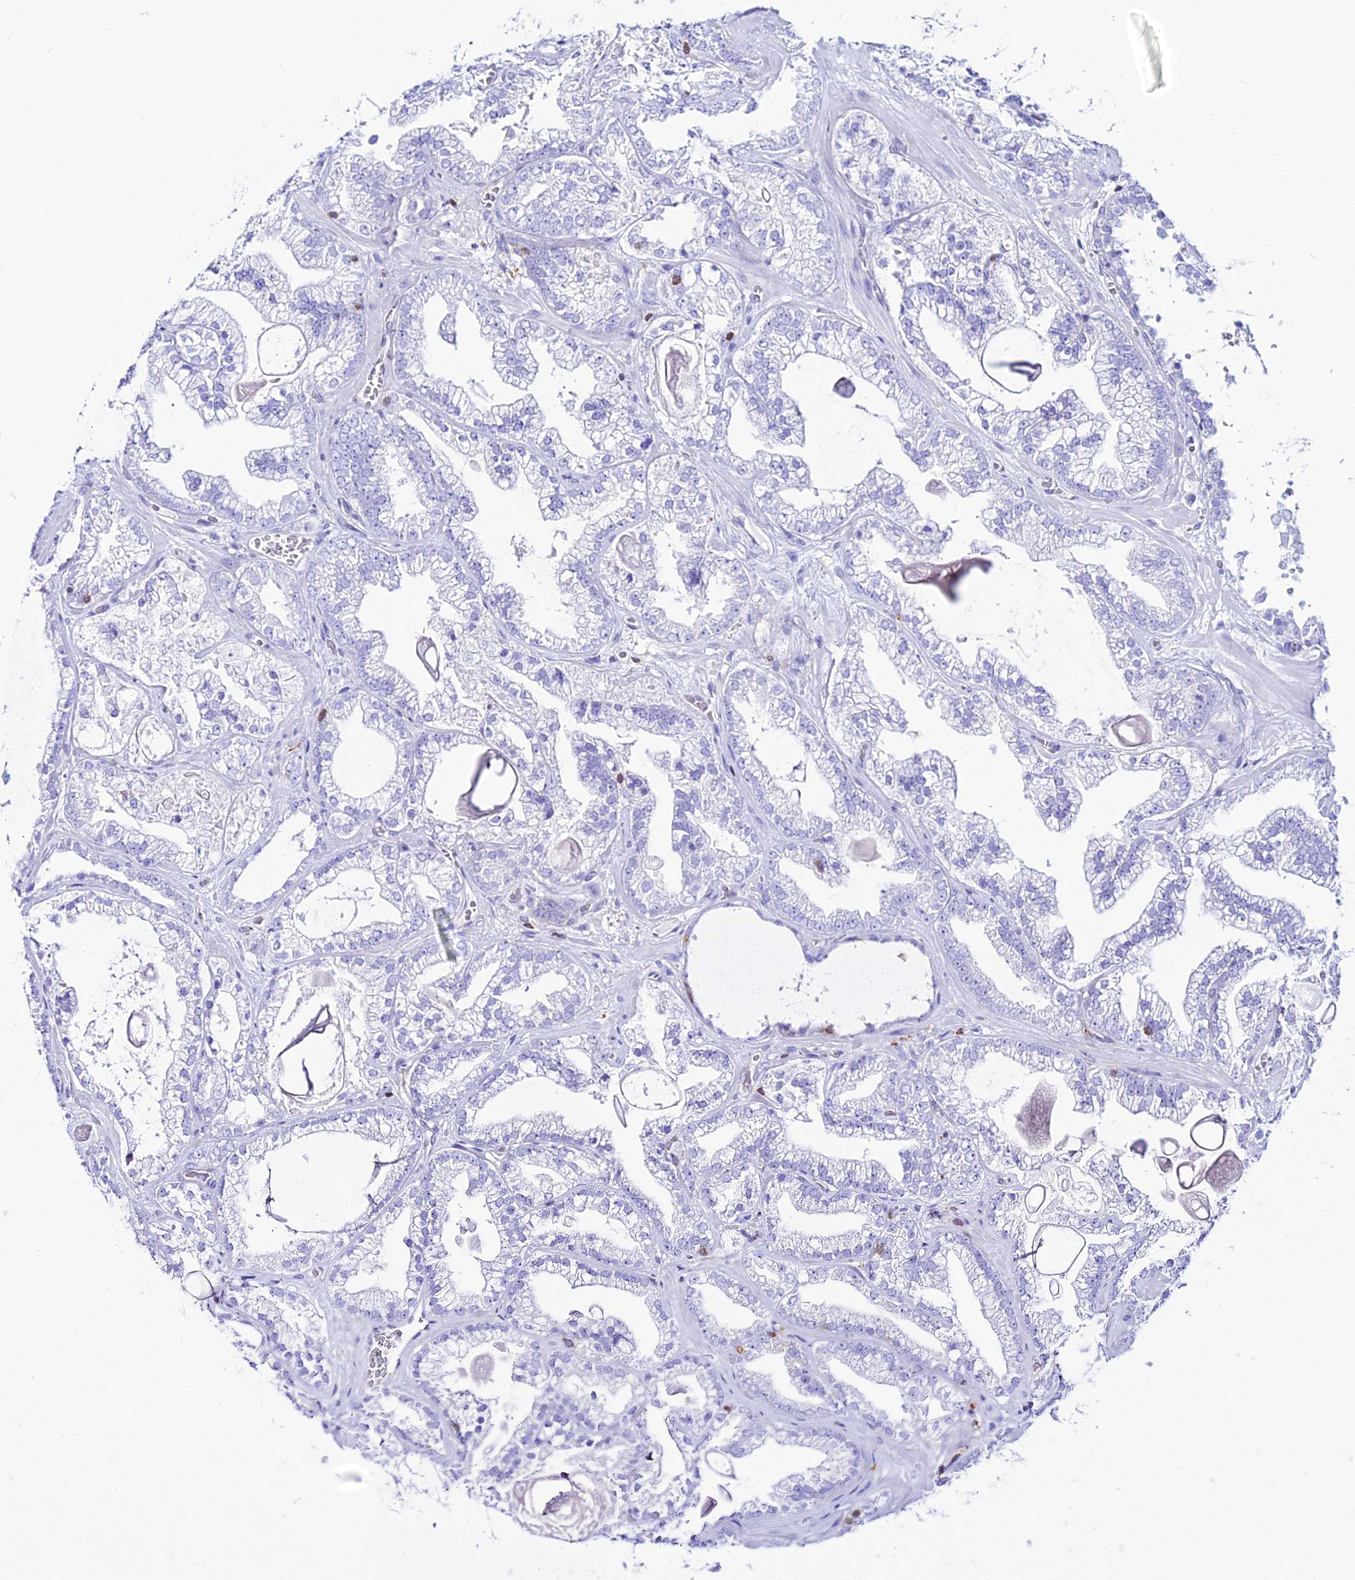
{"staining": {"intensity": "negative", "quantity": "none", "location": "none"}, "tissue": "prostate cancer", "cell_type": "Tumor cells", "image_type": "cancer", "snomed": [{"axis": "morphology", "description": "Adenocarcinoma, Low grade"}, {"axis": "topography", "description": "Prostate"}], "caption": "Immunohistochemistry (IHC) histopathology image of prostate cancer (adenocarcinoma (low-grade)) stained for a protein (brown), which shows no positivity in tumor cells.", "gene": "S100A16", "patient": {"sex": "male", "age": 57}}